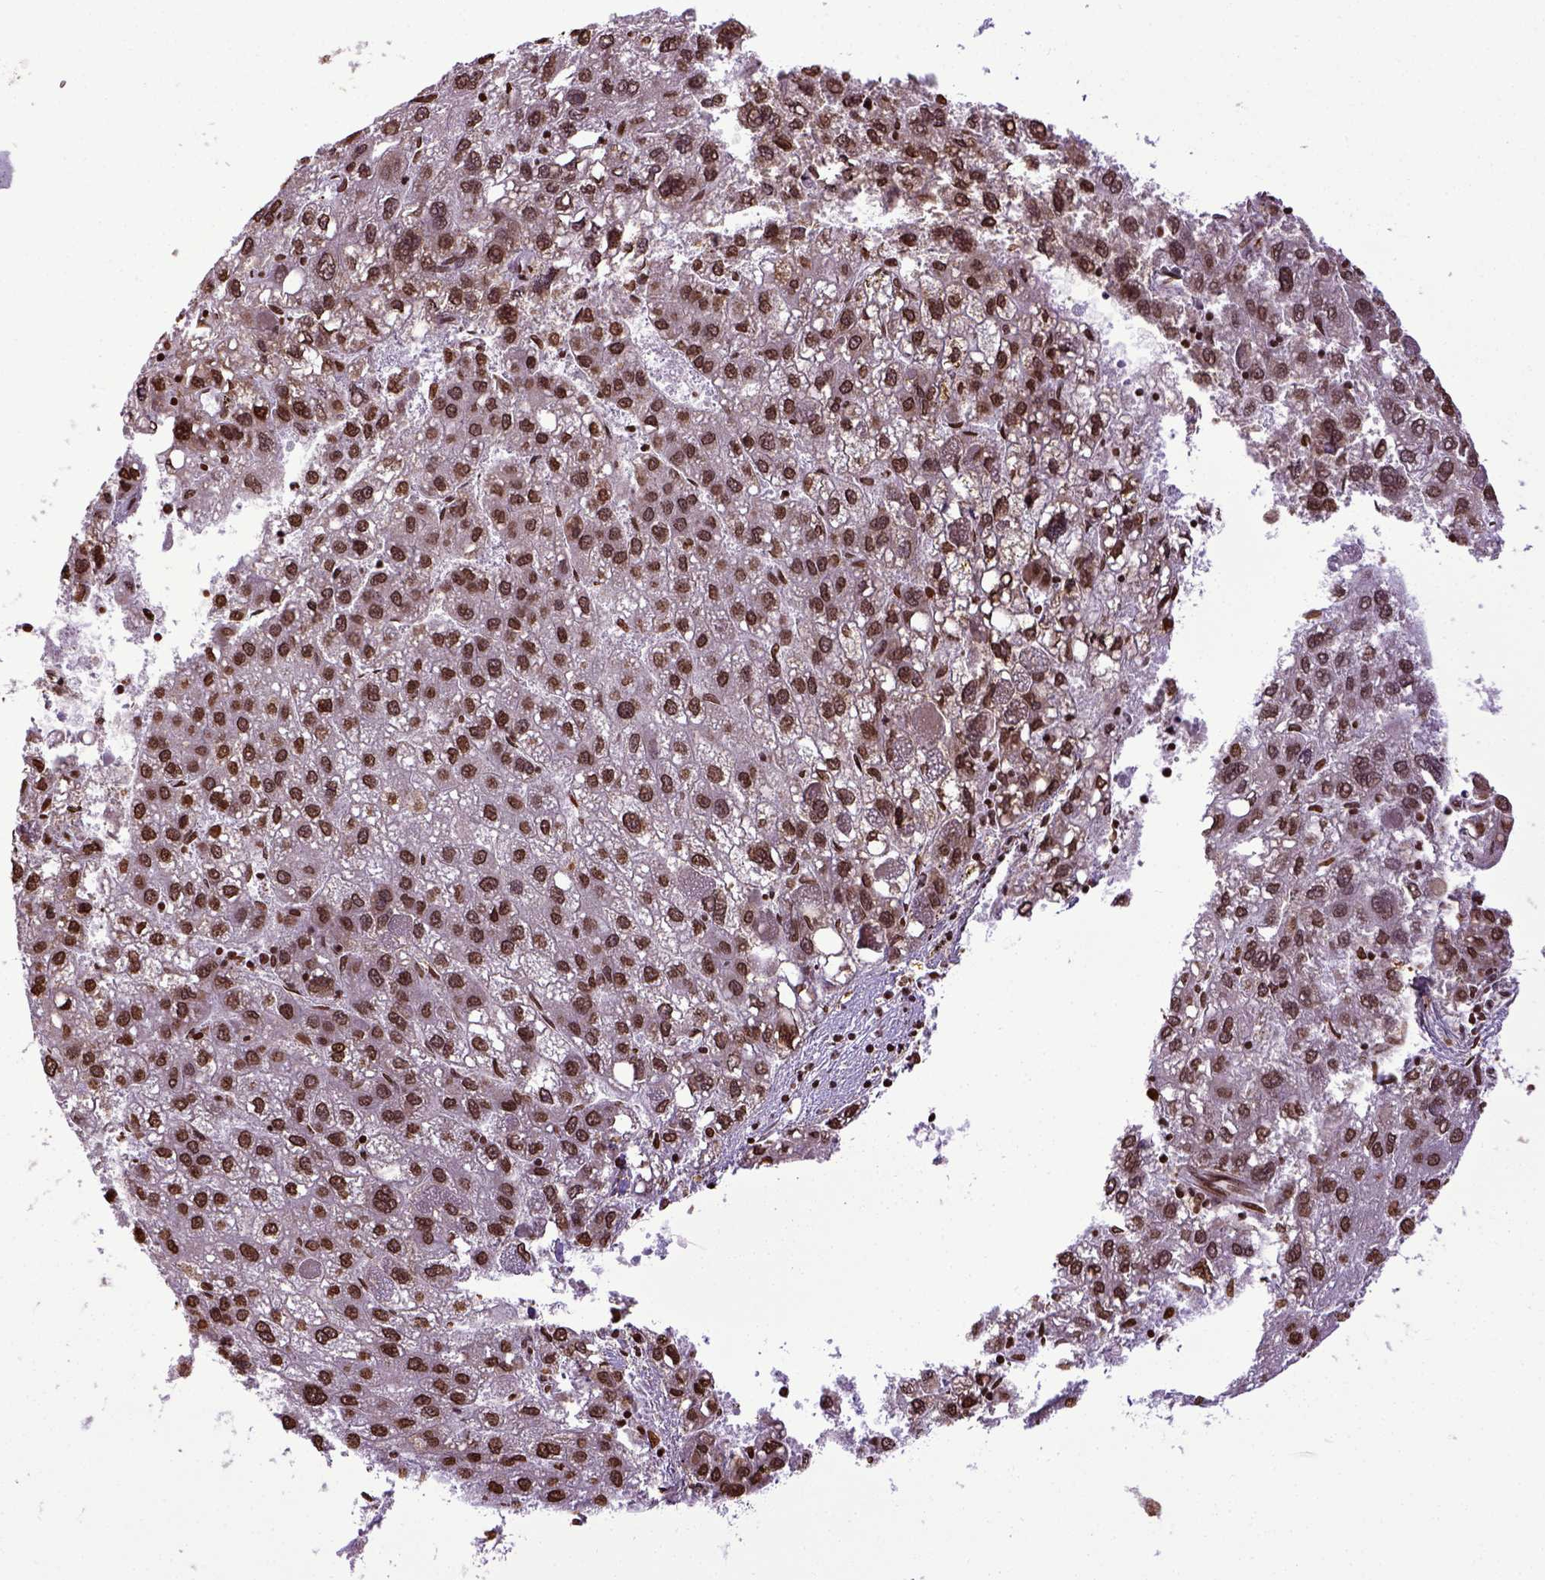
{"staining": {"intensity": "moderate", "quantity": ">75%", "location": "nuclear"}, "tissue": "liver cancer", "cell_type": "Tumor cells", "image_type": "cancer", "snomed": [{"axis": "morphology", "description": "Carcinoma, Hepatocellular, NOS"}, {"axis": "topography", "description": "Liver"}], "caption": "An image of liver cancer (hepatocellular carcinoma) stained for a protein exhibits moderate nuclear brown staining in tumor cells. (DAB (3,3'-diaminobenzidine) IHC with brightfield microscopy, high magnification).", "gene": "ZNF75D", "patient": {"sex": "female", "age": 82}}